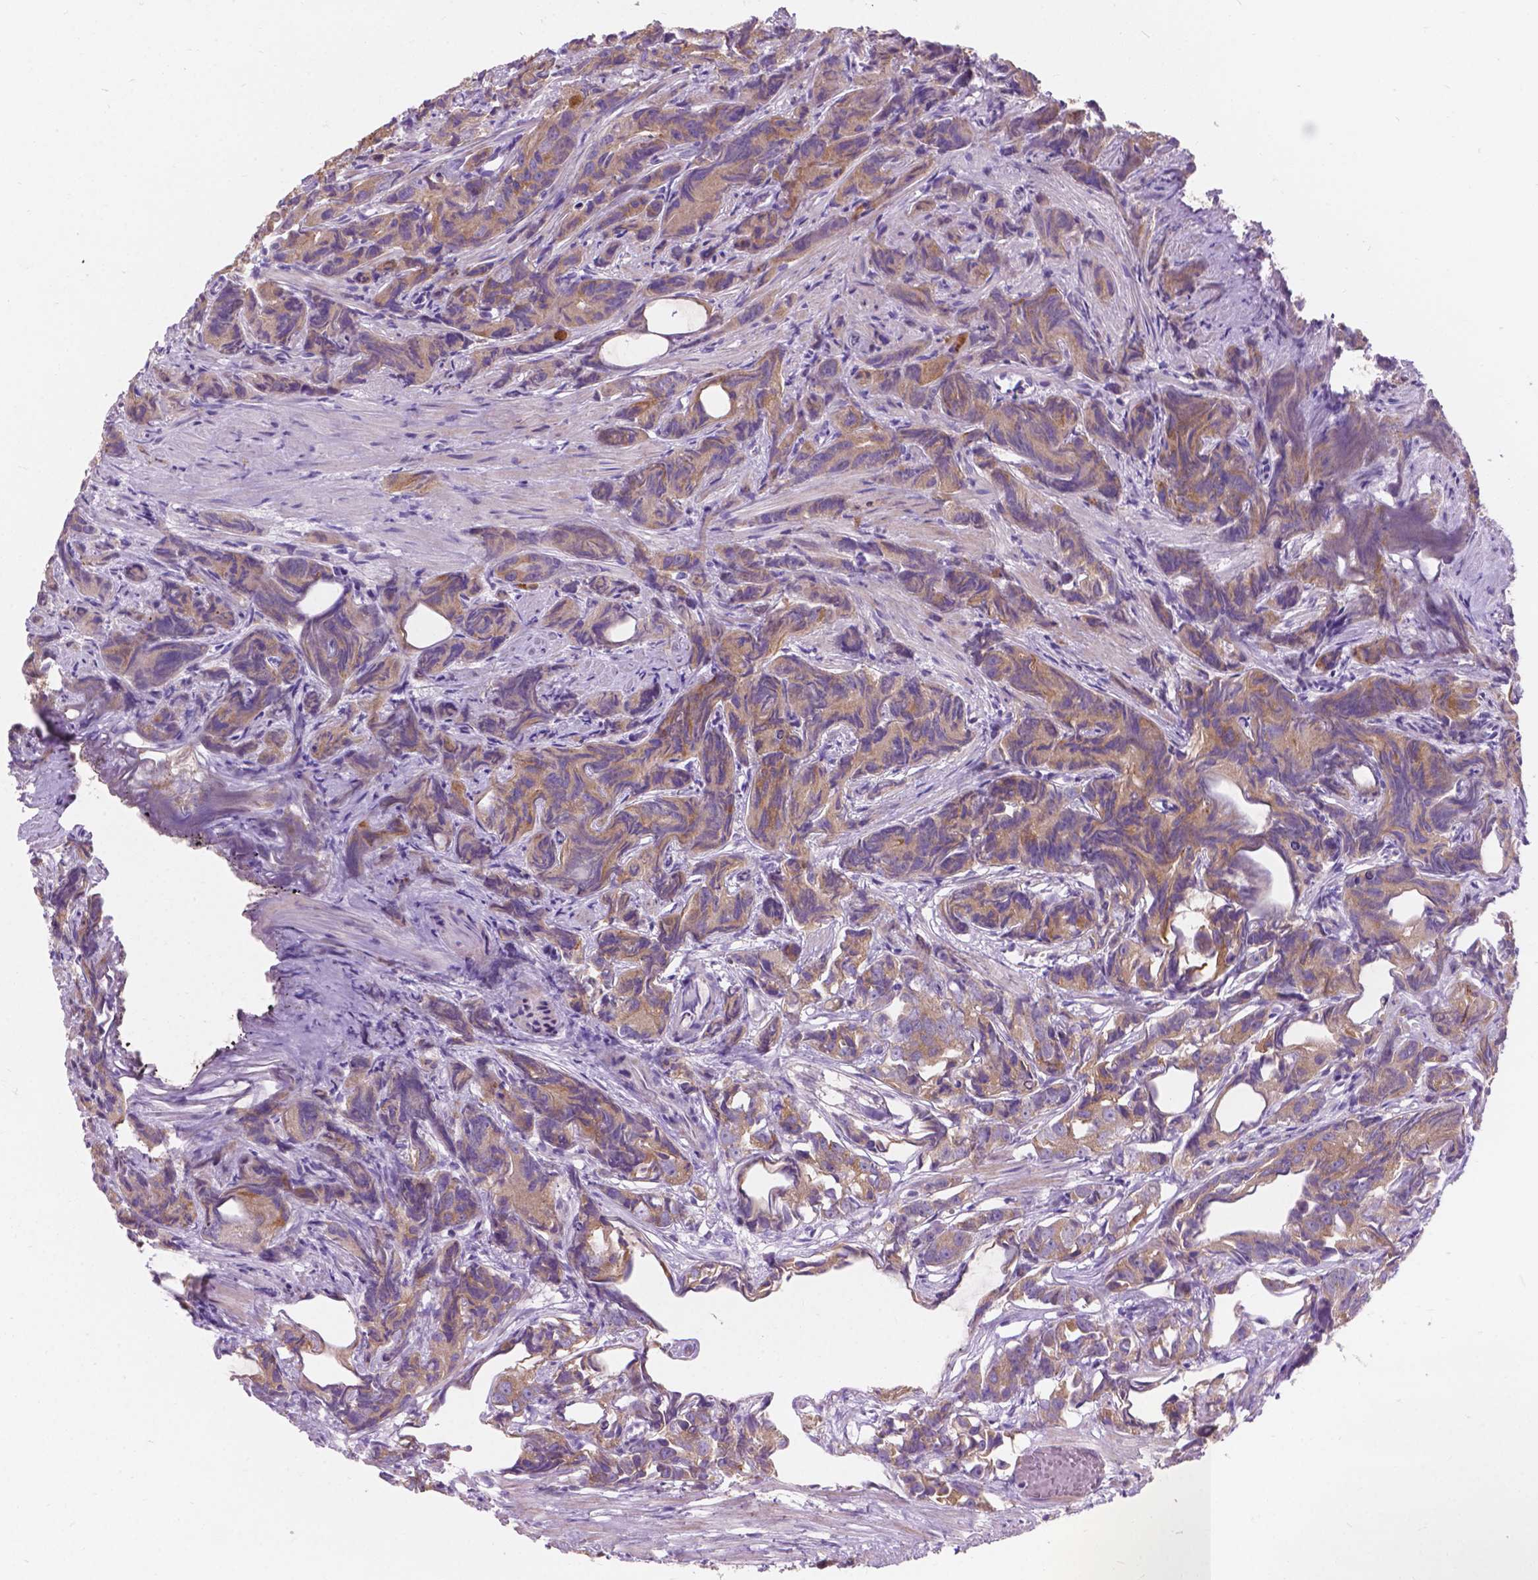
{"staining": {"intensity": "moderate", "quantity": "<25%", "location": "cytoplasmic/membranous"}, "tissue": "prostate cancer", "cell_type": "Tumor cells", "image_type": "cancer", "snomed": [{"axis": "morphology", "description": "Adenocarcinoma, High grade"}, {"axis": "topography", "description": "Prostate"}], "caption": "Prostate cancer (high-grade adenocarcinoma) stained for a protein shows moderate cytoplasmic/membranous positivity in tumor cells. (Stains: DAB (3,3'-diaminobenzidine) in brown, nuclei in blue, Microscopy: brightfield microscopy at high magnification).", "gene": "MYH14", "patient": {"sex": "male", "age": 90}}